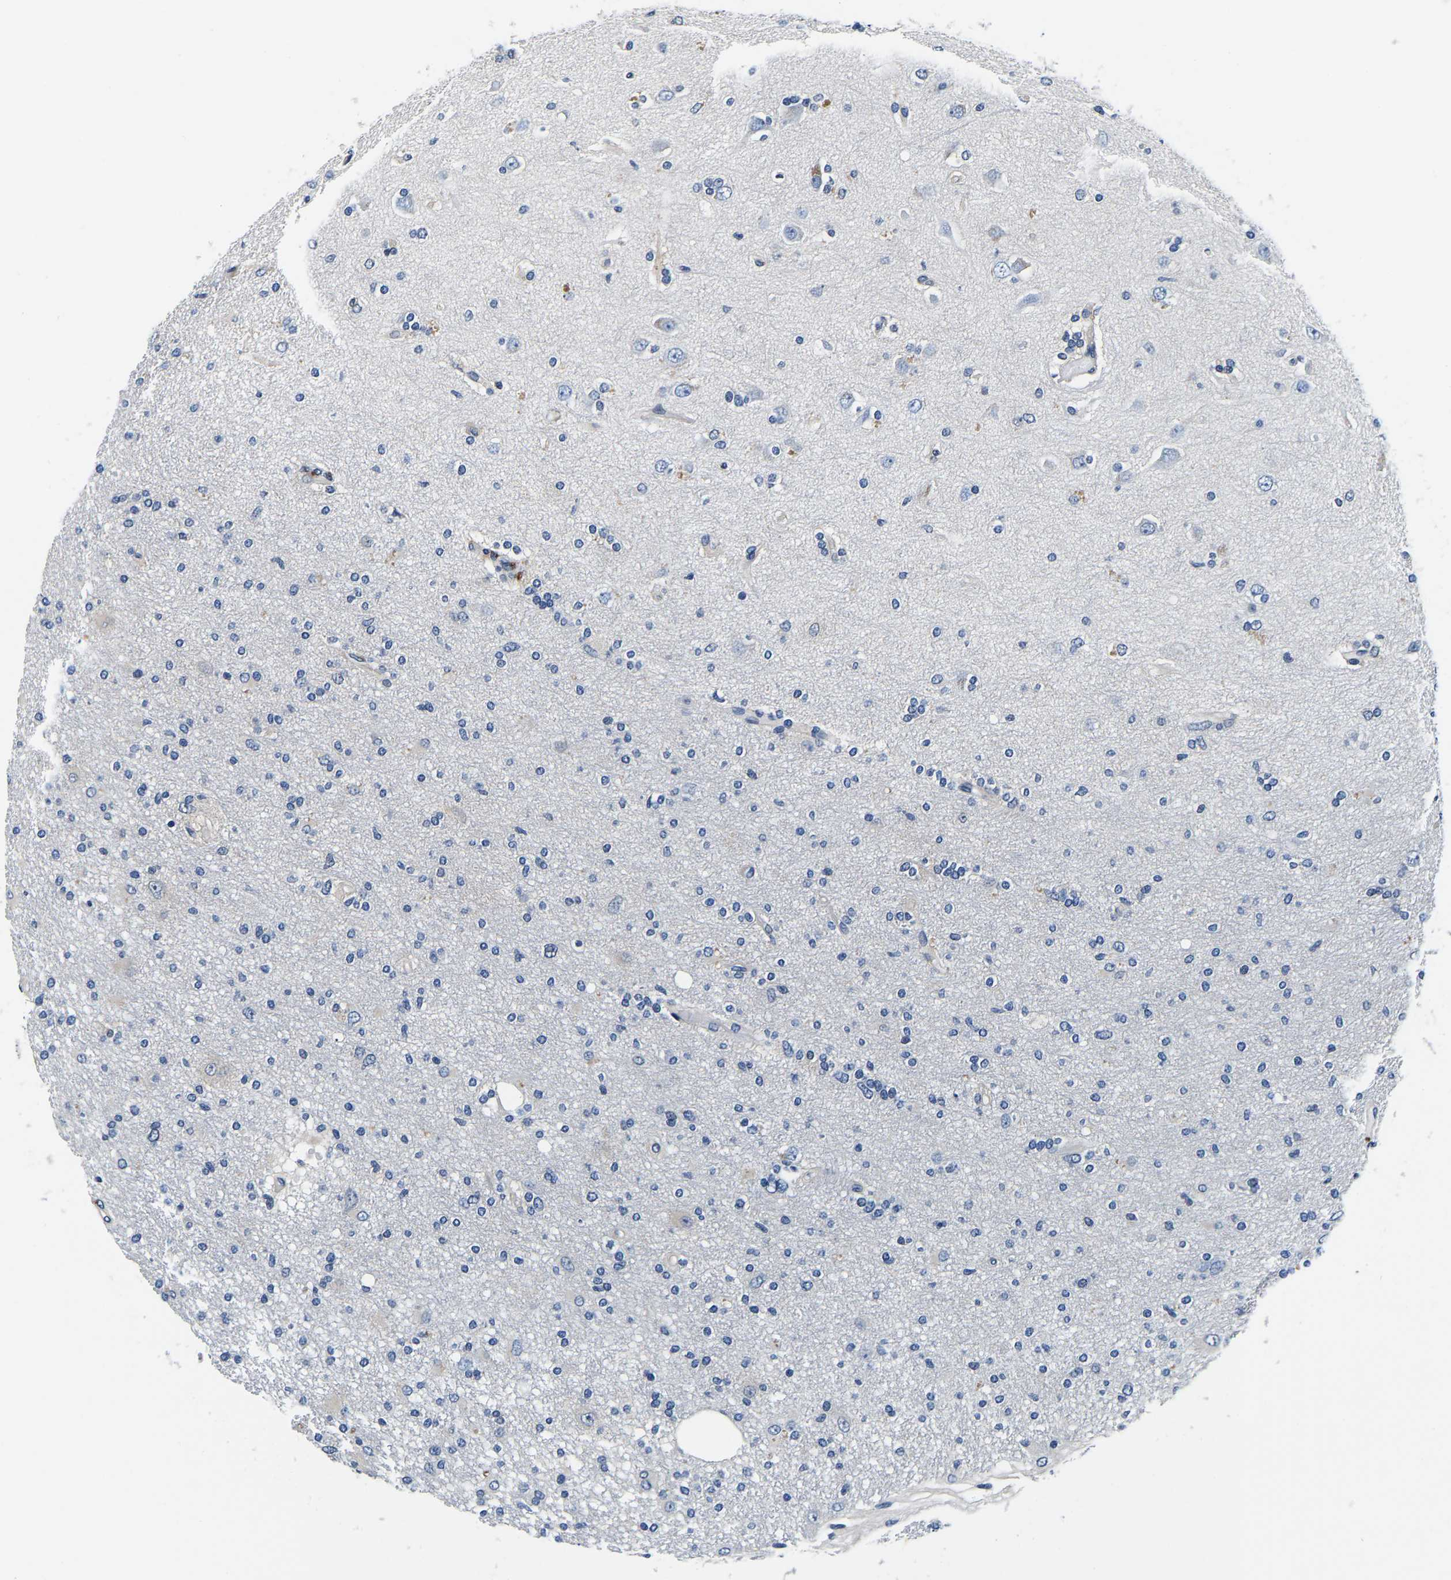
{"staining": {"intensity": "negative", "quantity": "none", "location": "none"}, "tissue": "glioma", "cell_type": "Tumor cells", "image_type": "cancer", "snomed": [{"axis": "morphology", "description": "Glioma, malignant, High grade"}, {"axis": "topography", "description": "Brain"}], "caption": "The micrograph exhibits no staining of tumor cells in glioma.", "gene": "ACO1", "patient": {"sex": "female", "age": 59}}